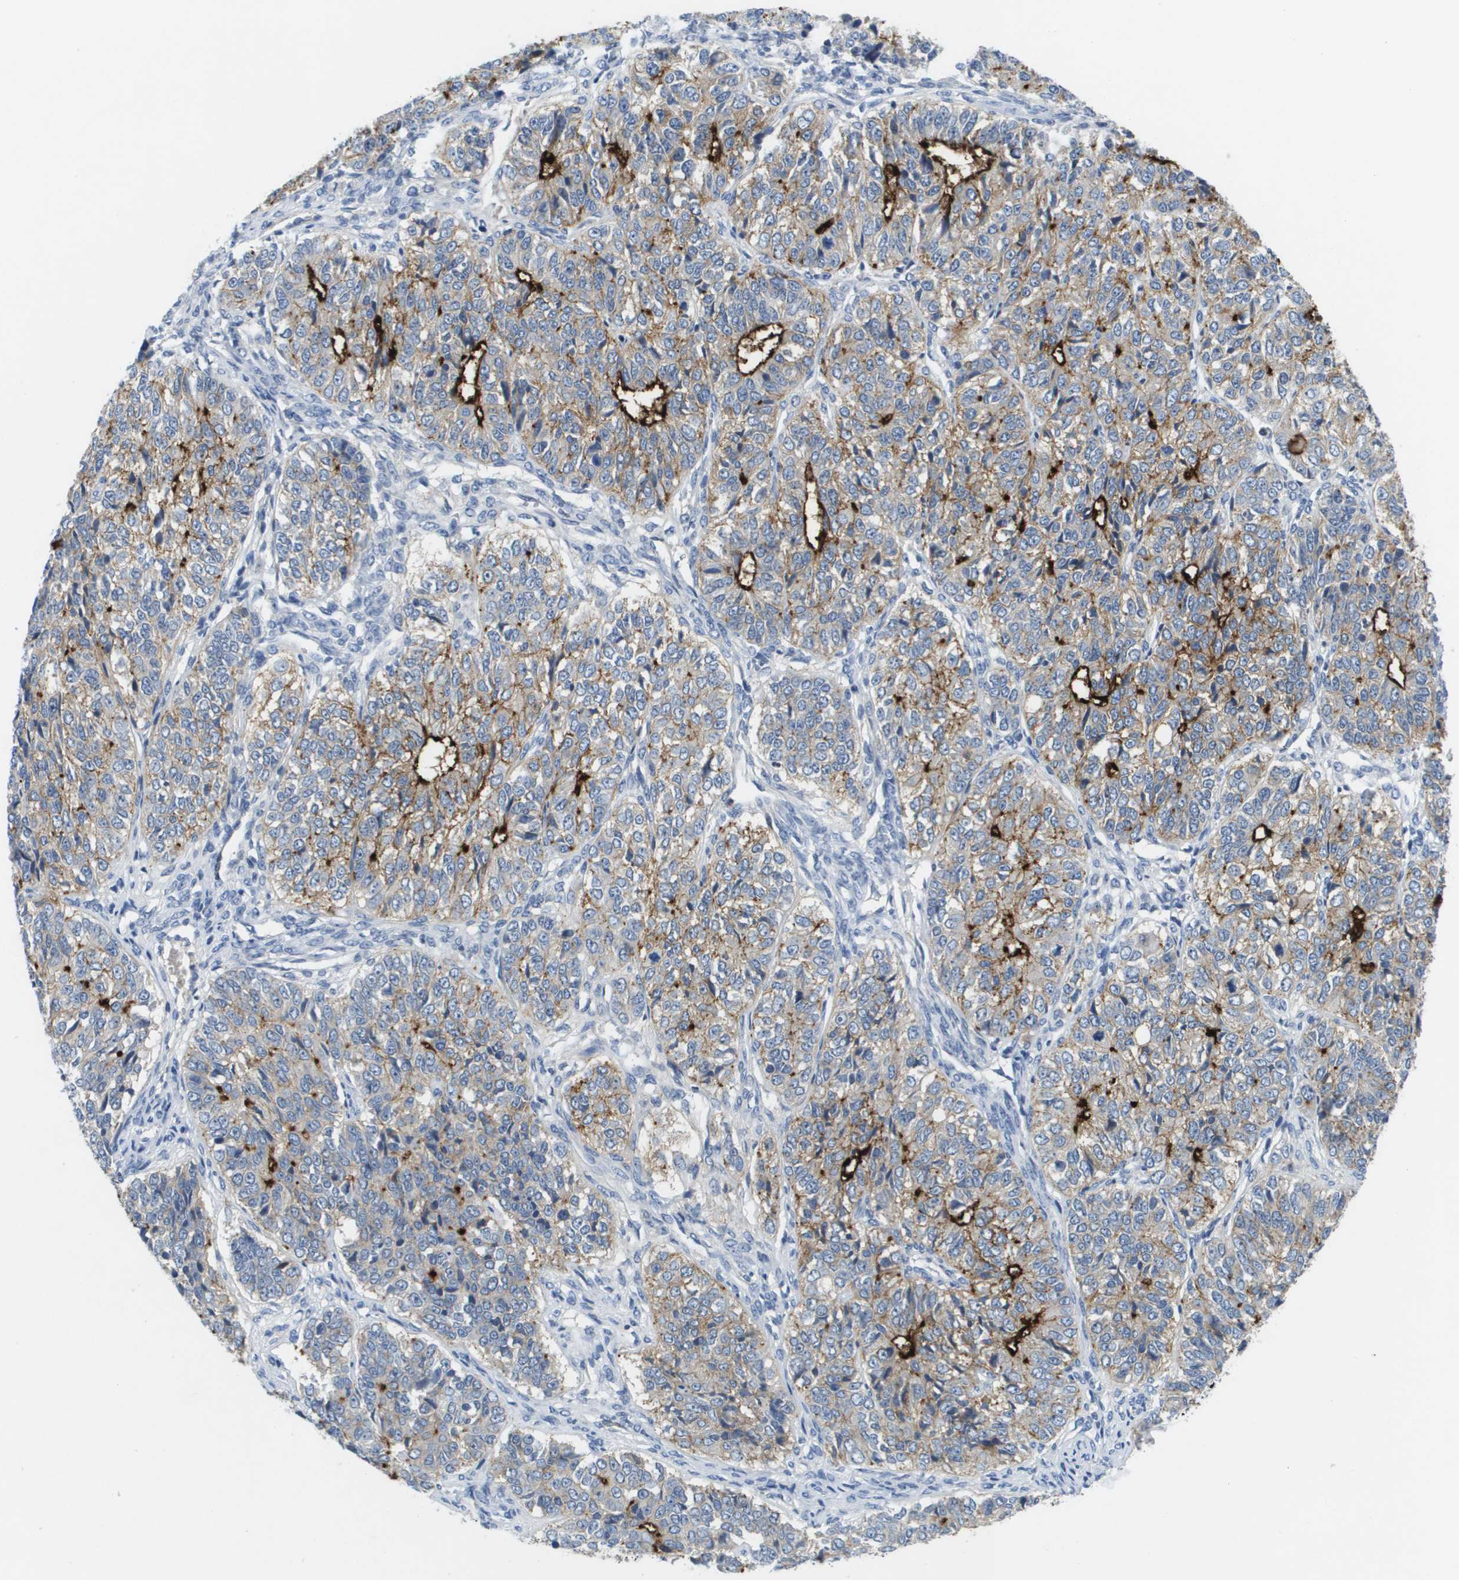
{"staining": {"intensity": "strong", "quantity": "<25%", "location": "cytoplasmic/membranous"}, "tissue": "ovarian cancer", "cell_type": "Tumor cells", "image_type": "cancer", "snomed": [{"axis": "morphology", "description": "Carcinoma, endometroid"}, {"axis": "topography", "description": "Ovary"}], "caption": "This image shows immunohistochemistry (IHC) staining of human ovarian endometroid carcinoma, with medium strong cytoplasmic/membranous staining in about <25% of tumor cells.", "gene": "LIPG", "patient": {"sex": "female", "age": 51}}